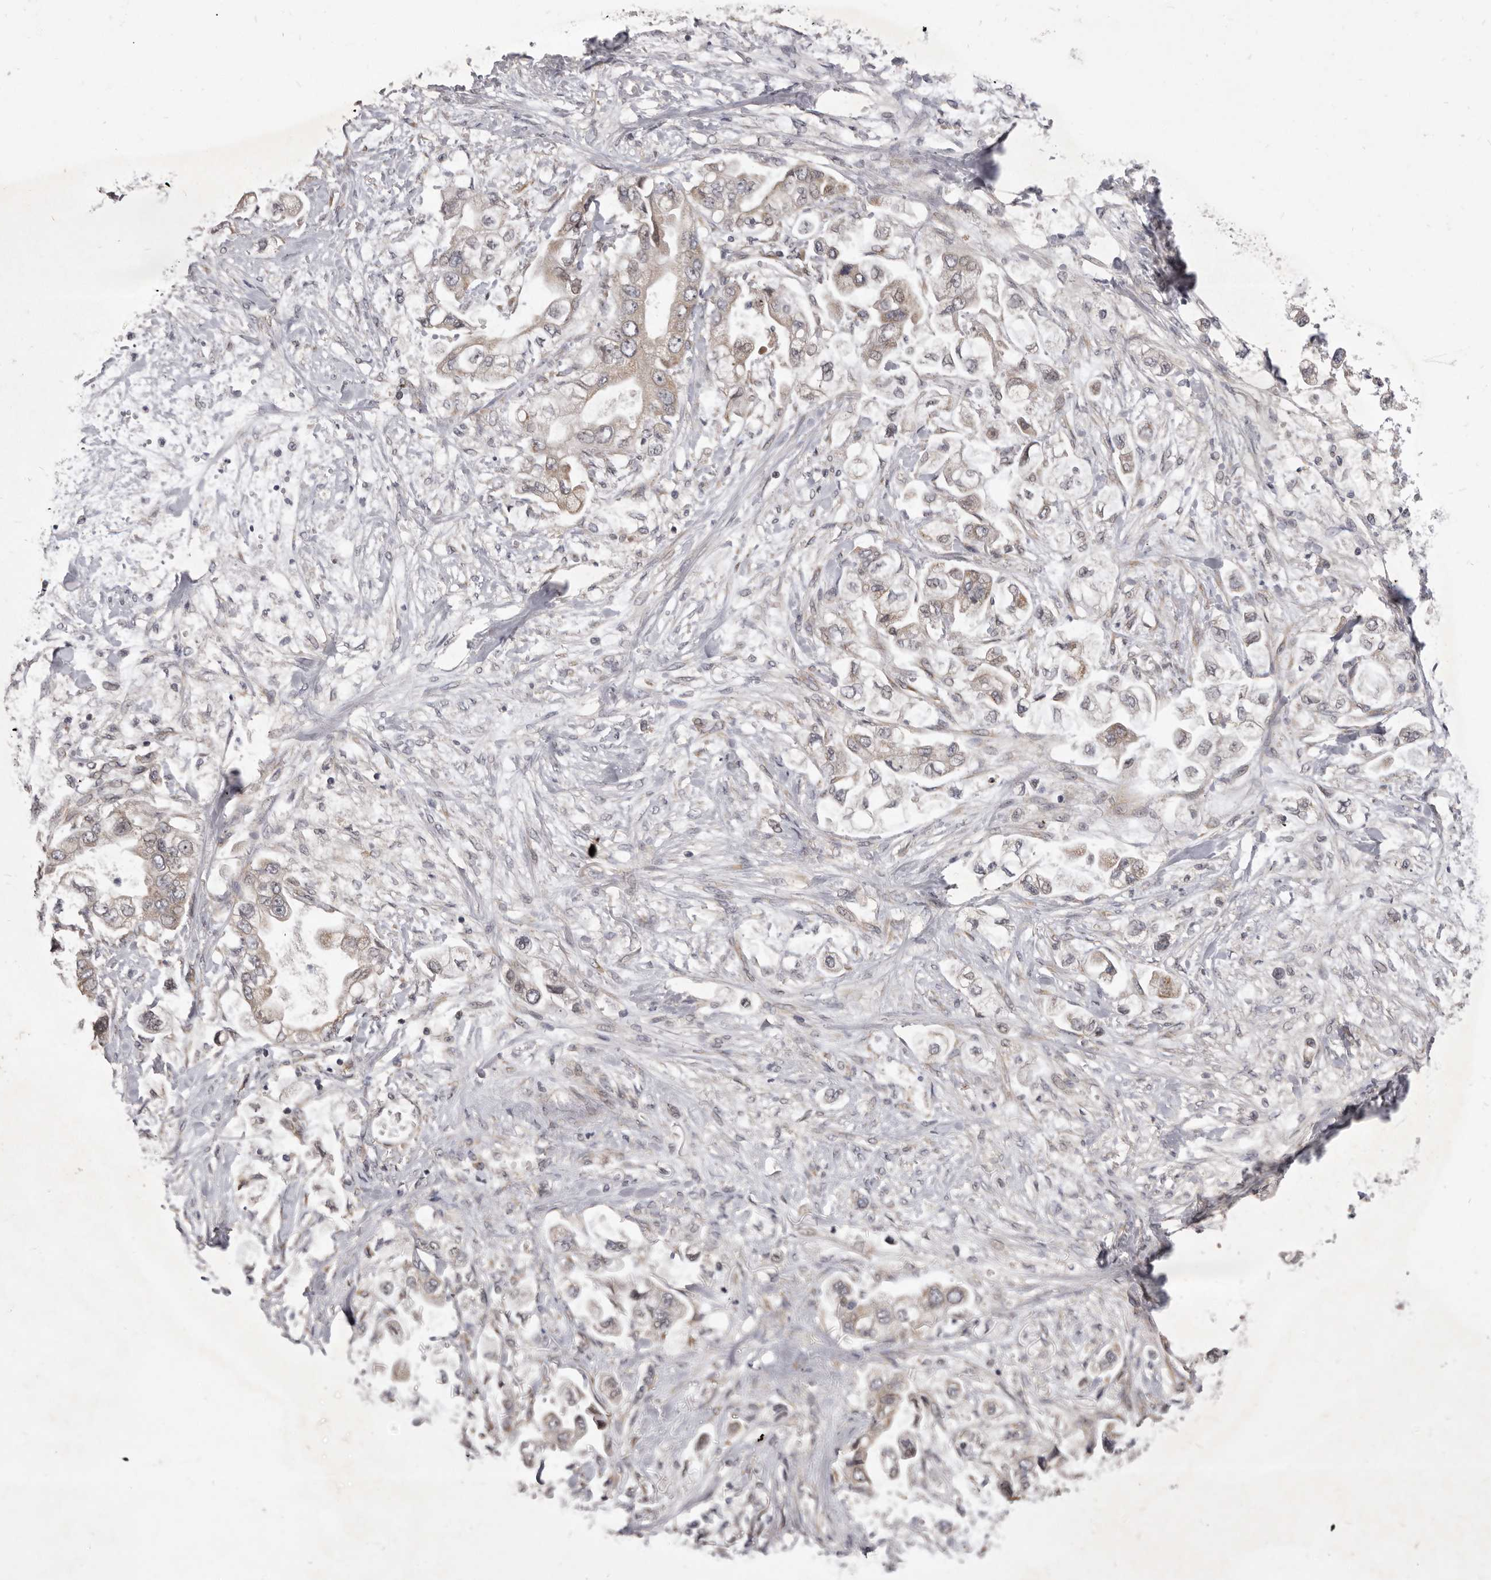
{"staining": {"intensity": "weak", "quantity": ">75%", "location": "cytoplasmic/membranous"}, "tissue": "stomach cancer", "cell_type": "Tumor cells", "image_type": "cancer", "snomed": [{"axis": "morphology", "description": "Adenocarcinoma, NOS"}, {"axis": "topography", "description": "Stomach"}], "caption": "A brown stain shows weak cytoplasmic/membranous positivity of a protein in human adenocarcinoma (stomach) tumor cells.", "gene": "TBC1D8B", "patient": {"sex": "male", "age": 62}}